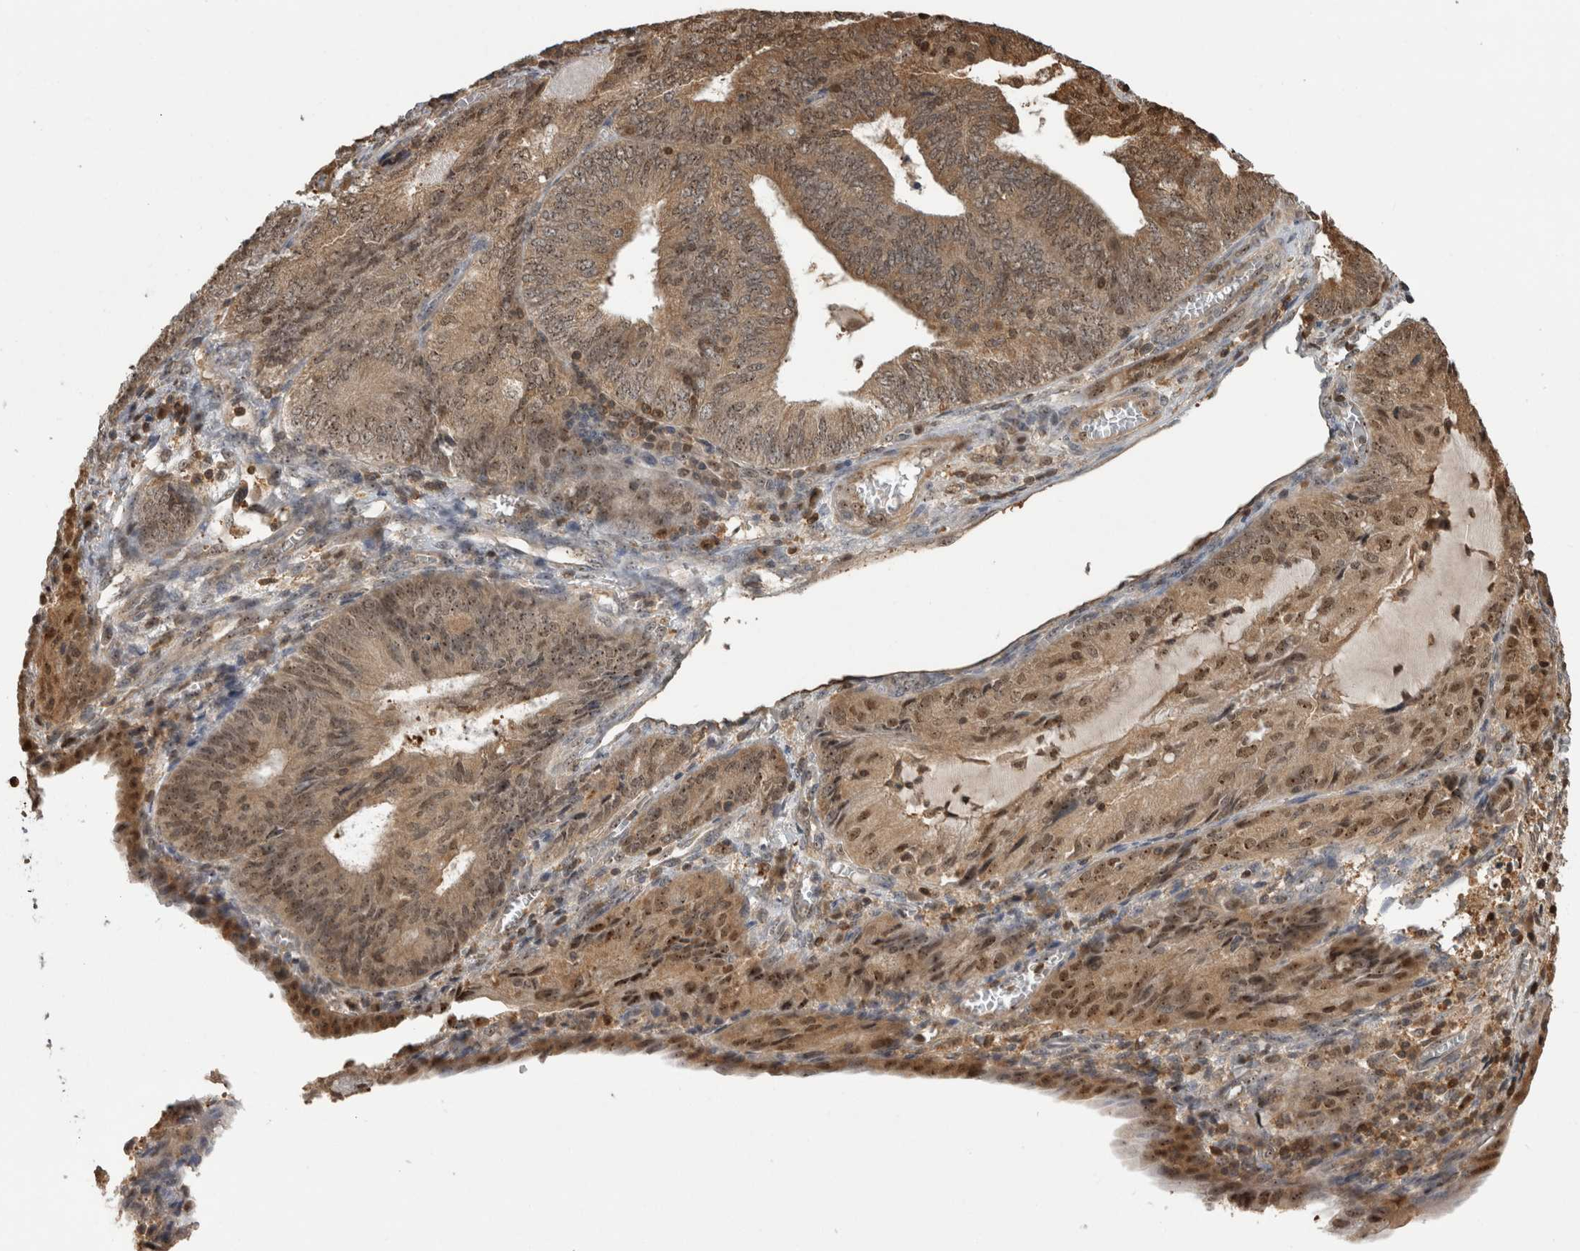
{"staining": {"intensity": "moderate", "quantity": ">75%", "location": "cytoplasmic/membranous,nuclear"}, "tissue": "endometrial cancer", "cell_type": "Tumor cells", "image_type": "cancer", "snomed": [{"axis": "morphology", "description": "Adenocarcinoma, NOS"}, {"axis": "topography", "description": "Endometrium"}], "caption": "Protein staining by immunohistochemistry demonstrates moderate cytoplasmic/membranous and nuclear expression in about >75% of tumor cells in endometrial cancer (adenocarcinoma). (DAB = brown stain, brightfield microscopy at high magnification).", "gene": "TDRD7", "patient": {"sex": "female", "age": 81}}